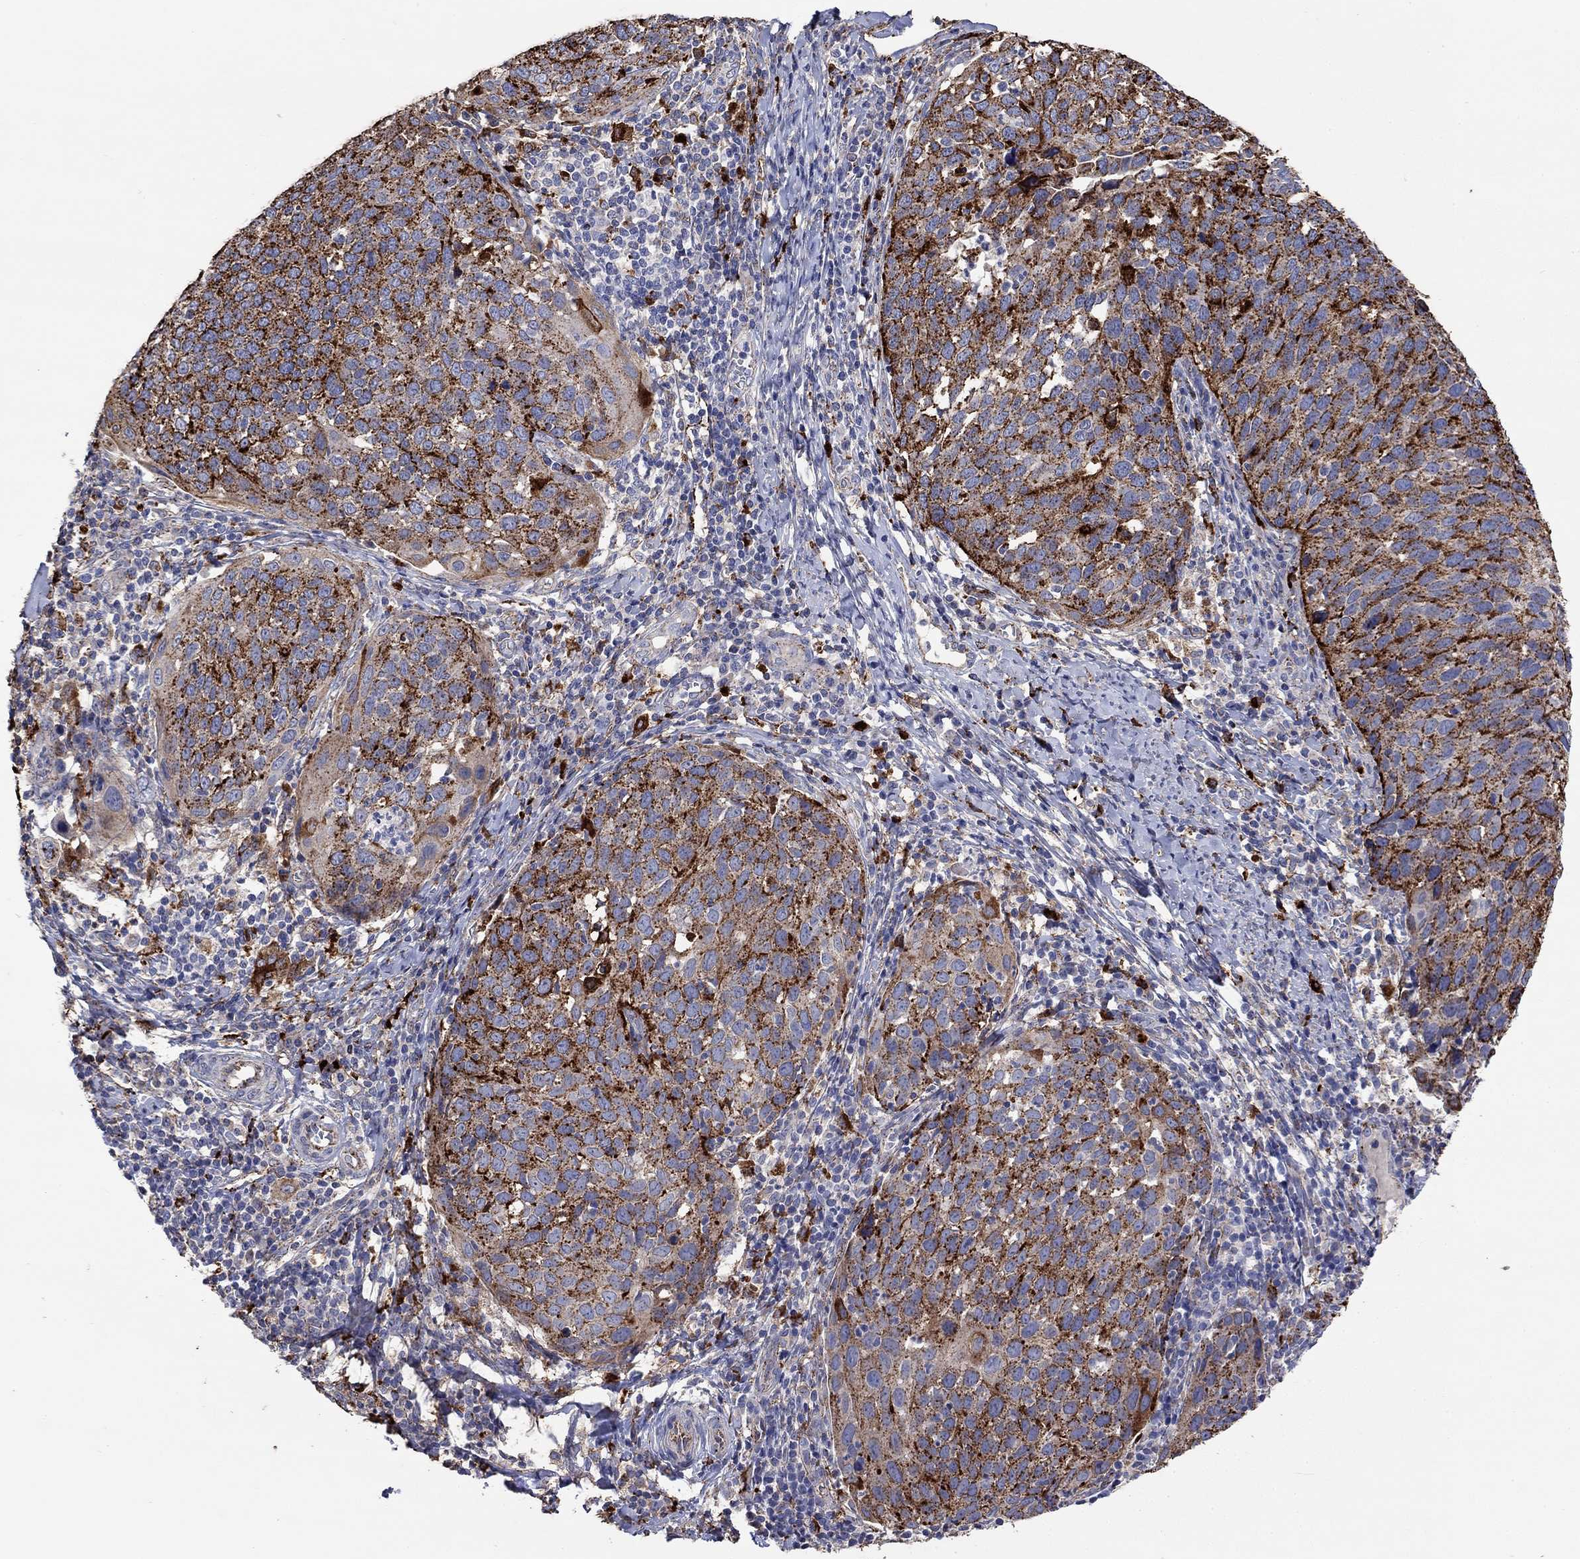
{"staining": {"intensity": "strong", "quantity": ">75%", "location": "cytoplasmic/membranous"}, "tissue": "cervical cancer", "cell_type": "Tumor cells", "image_type": "cancer", "snomed": [{"axis": "morphology", "description": "Squamous cell carcinoma, NOS"}, {"axis": "topography", "description": "Cervix"}], "caption": "IHC (DAB (3,3'-diaminobenzidine)) staining of human cervical cancer (squamous cell carcinoma) displays strong cytoplasmic/membranous protein staining in about >75% of tumor cells.", "gene": "CTSB", "patient": {"sex": "female", "age": 54}}